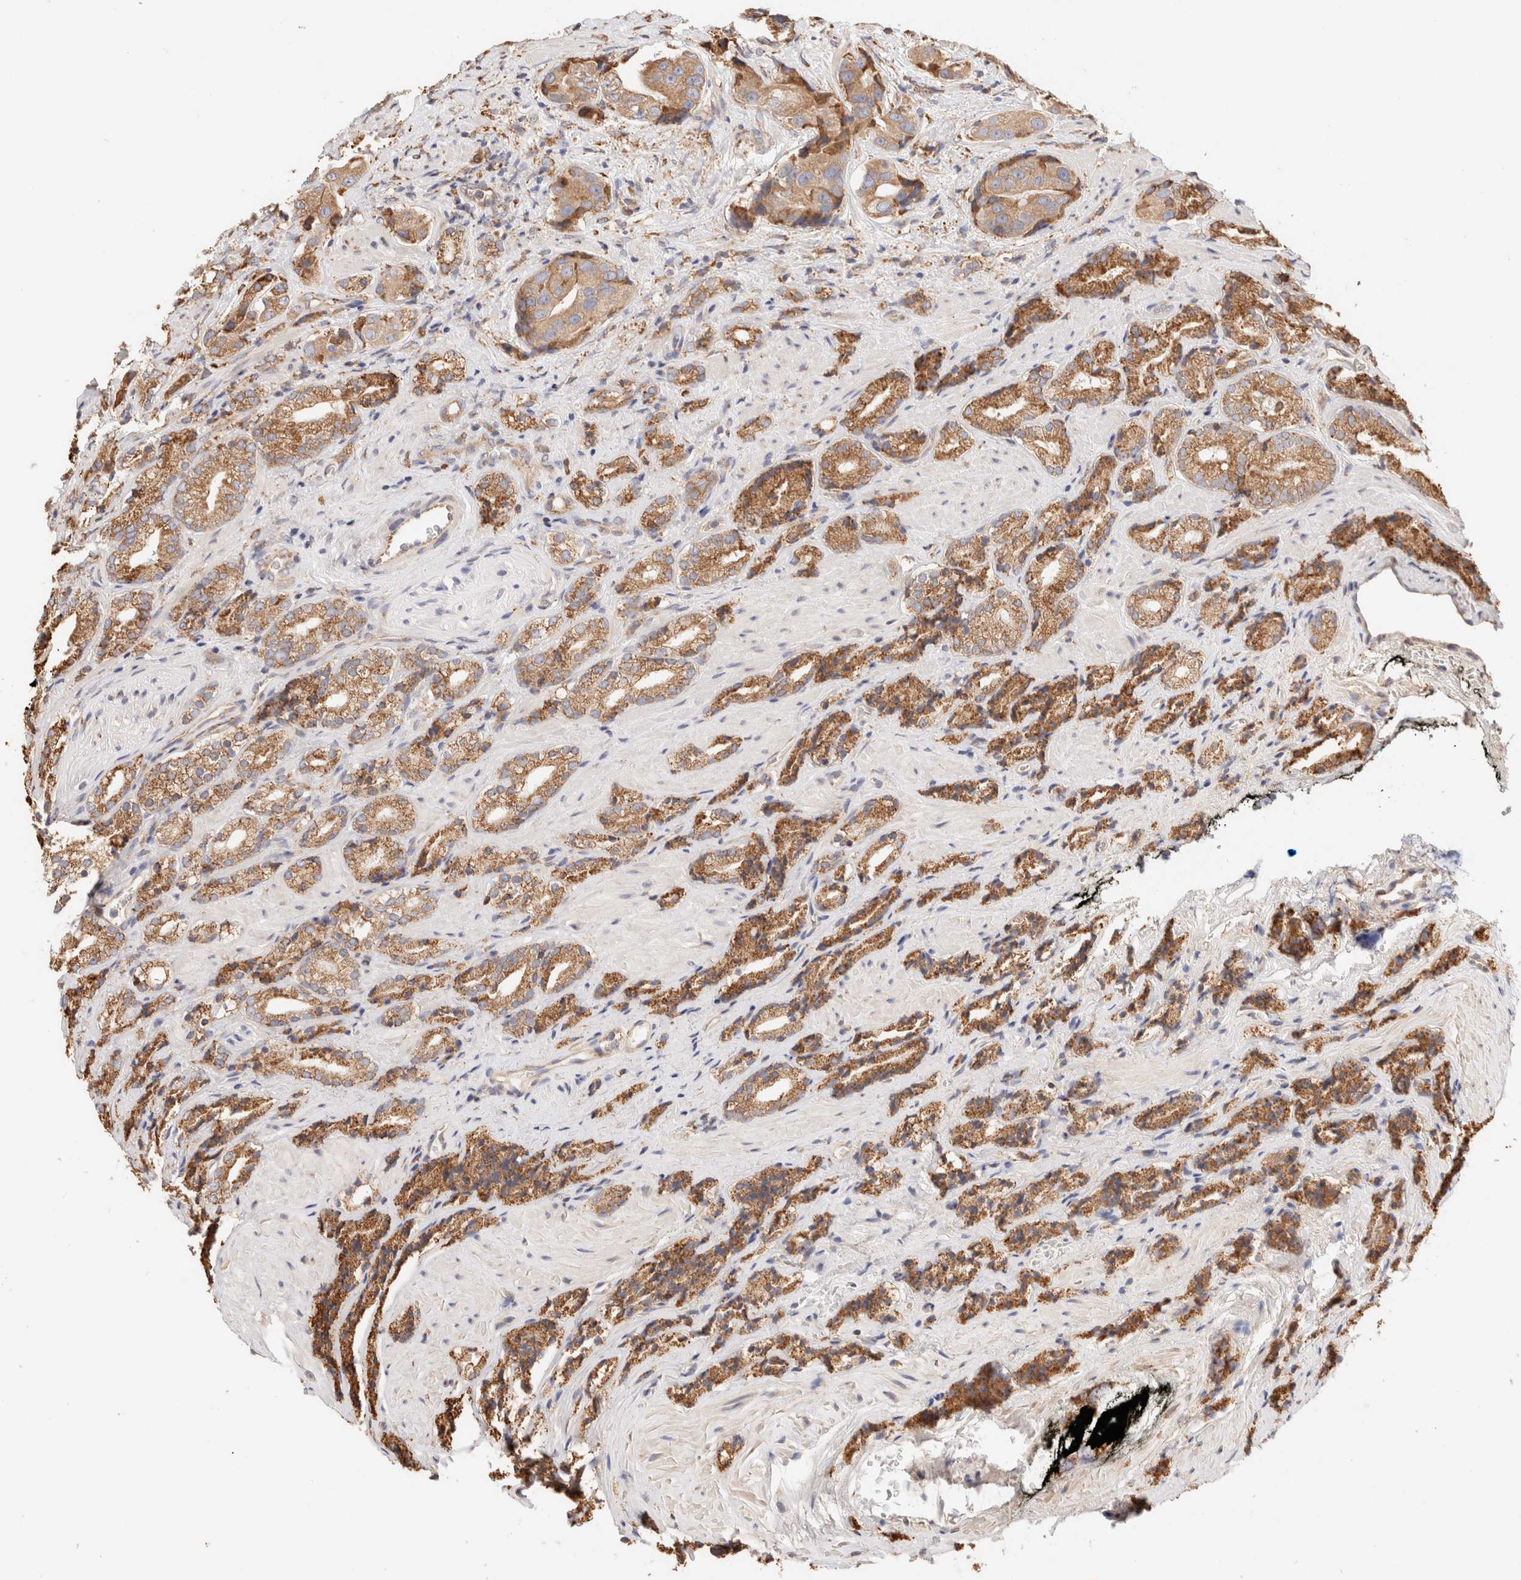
{"staining": {"intensity": "moderate", "quantity": ">75%", "location": "cytoplasmic/membranous"}, "tissue": "prostate cancer", "cell_type": "Tumor cells", "image_type": "cancer", "snomed": [{"axis": "morphology", "description": "Adenocarcinoma, High grade"}, {"axis": "topography", "description": "Prostate"}], "caption": "A brown stain labels moderate cytoplasmic/membranous expression of a protein in prostate cancer tumor cells.", "gene": "FER", "patient": {"sex": "male", "age": 71}}